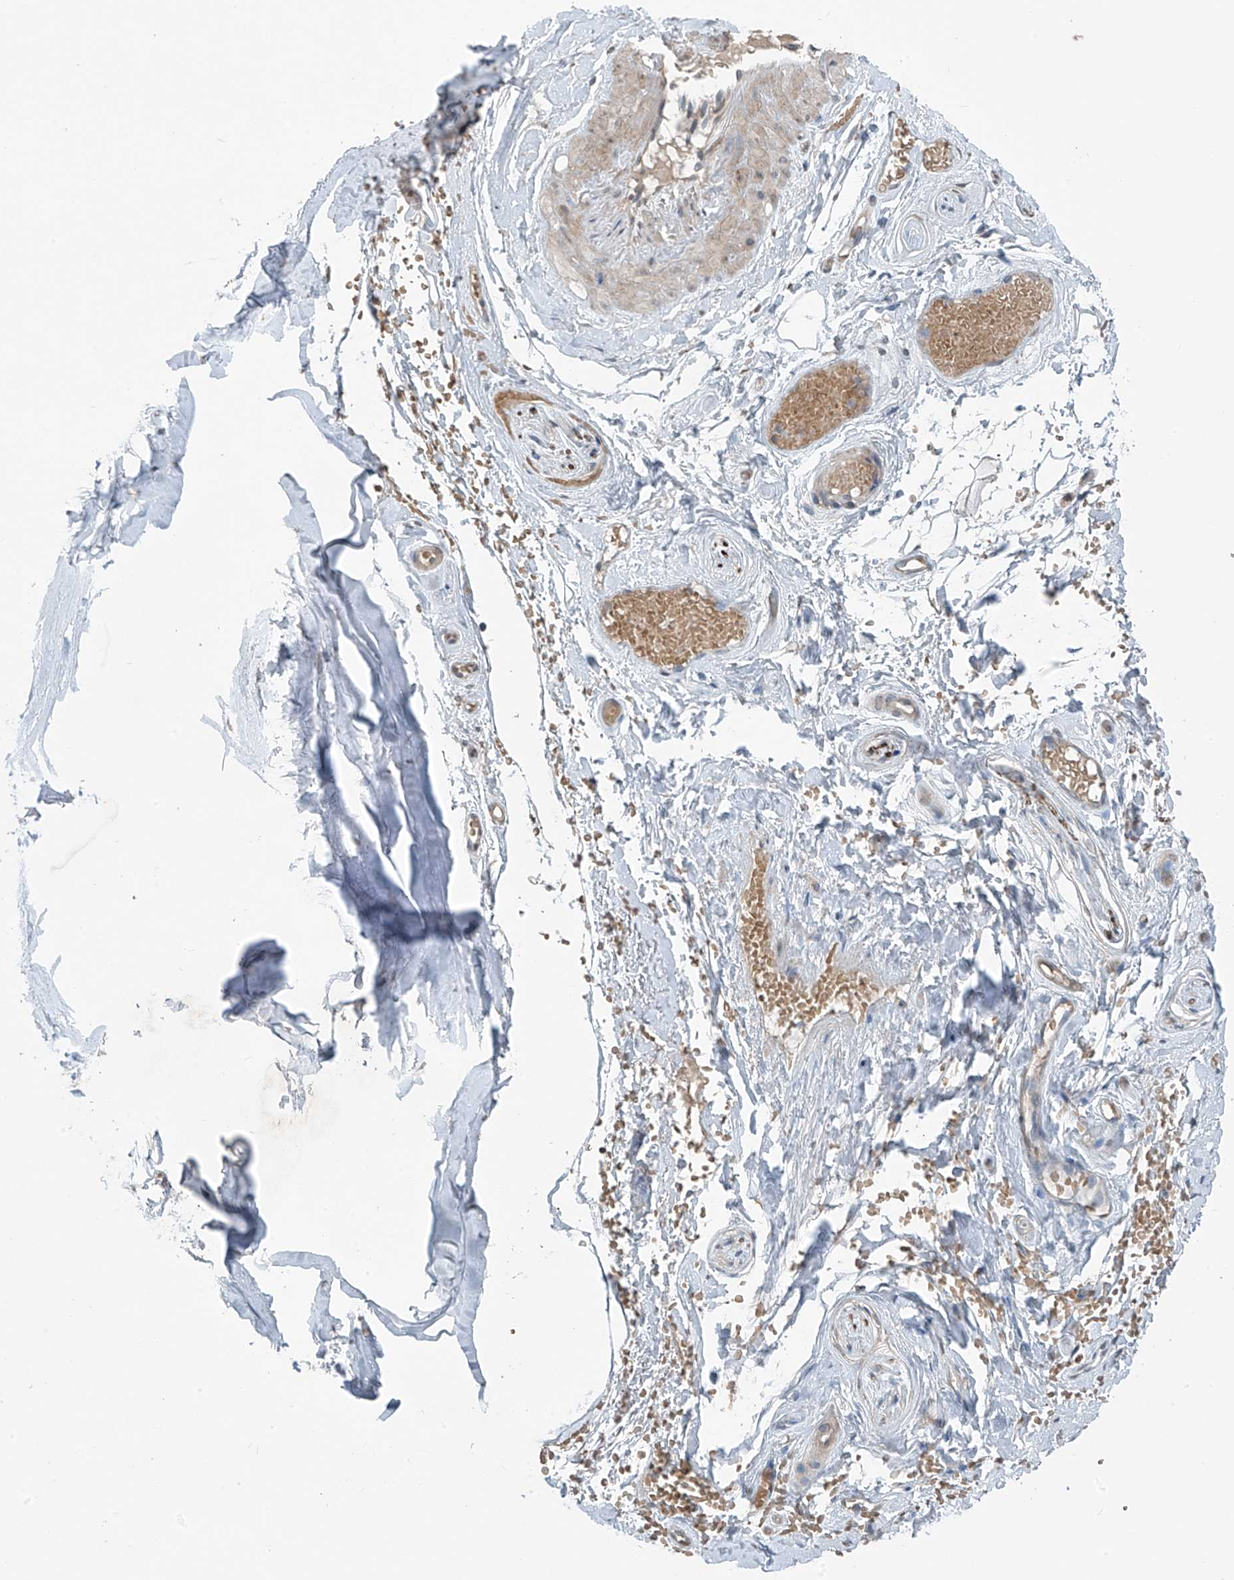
{"staining": {"intensity": "negative", "quantity": "none", "location": "none"}, "tissue": "adipose tissue", "cell_type": "Adipocytes", "image_type": "normal", "snomed": [{"axis": "morphology", "description": "Normal tissue, NOS"}, {"axis": "morphology", "description": "Basal cell carcinoma"}, {"axis": "topography", "description": "Skin"}], "caption": "This is an immunohistochemistry (IHC) photomicrograph of unremarkable adipose tissue. There is no expression in adipocytes.", "gene": "HOXA11", "patient": {"sex": "female", "age": 89}}